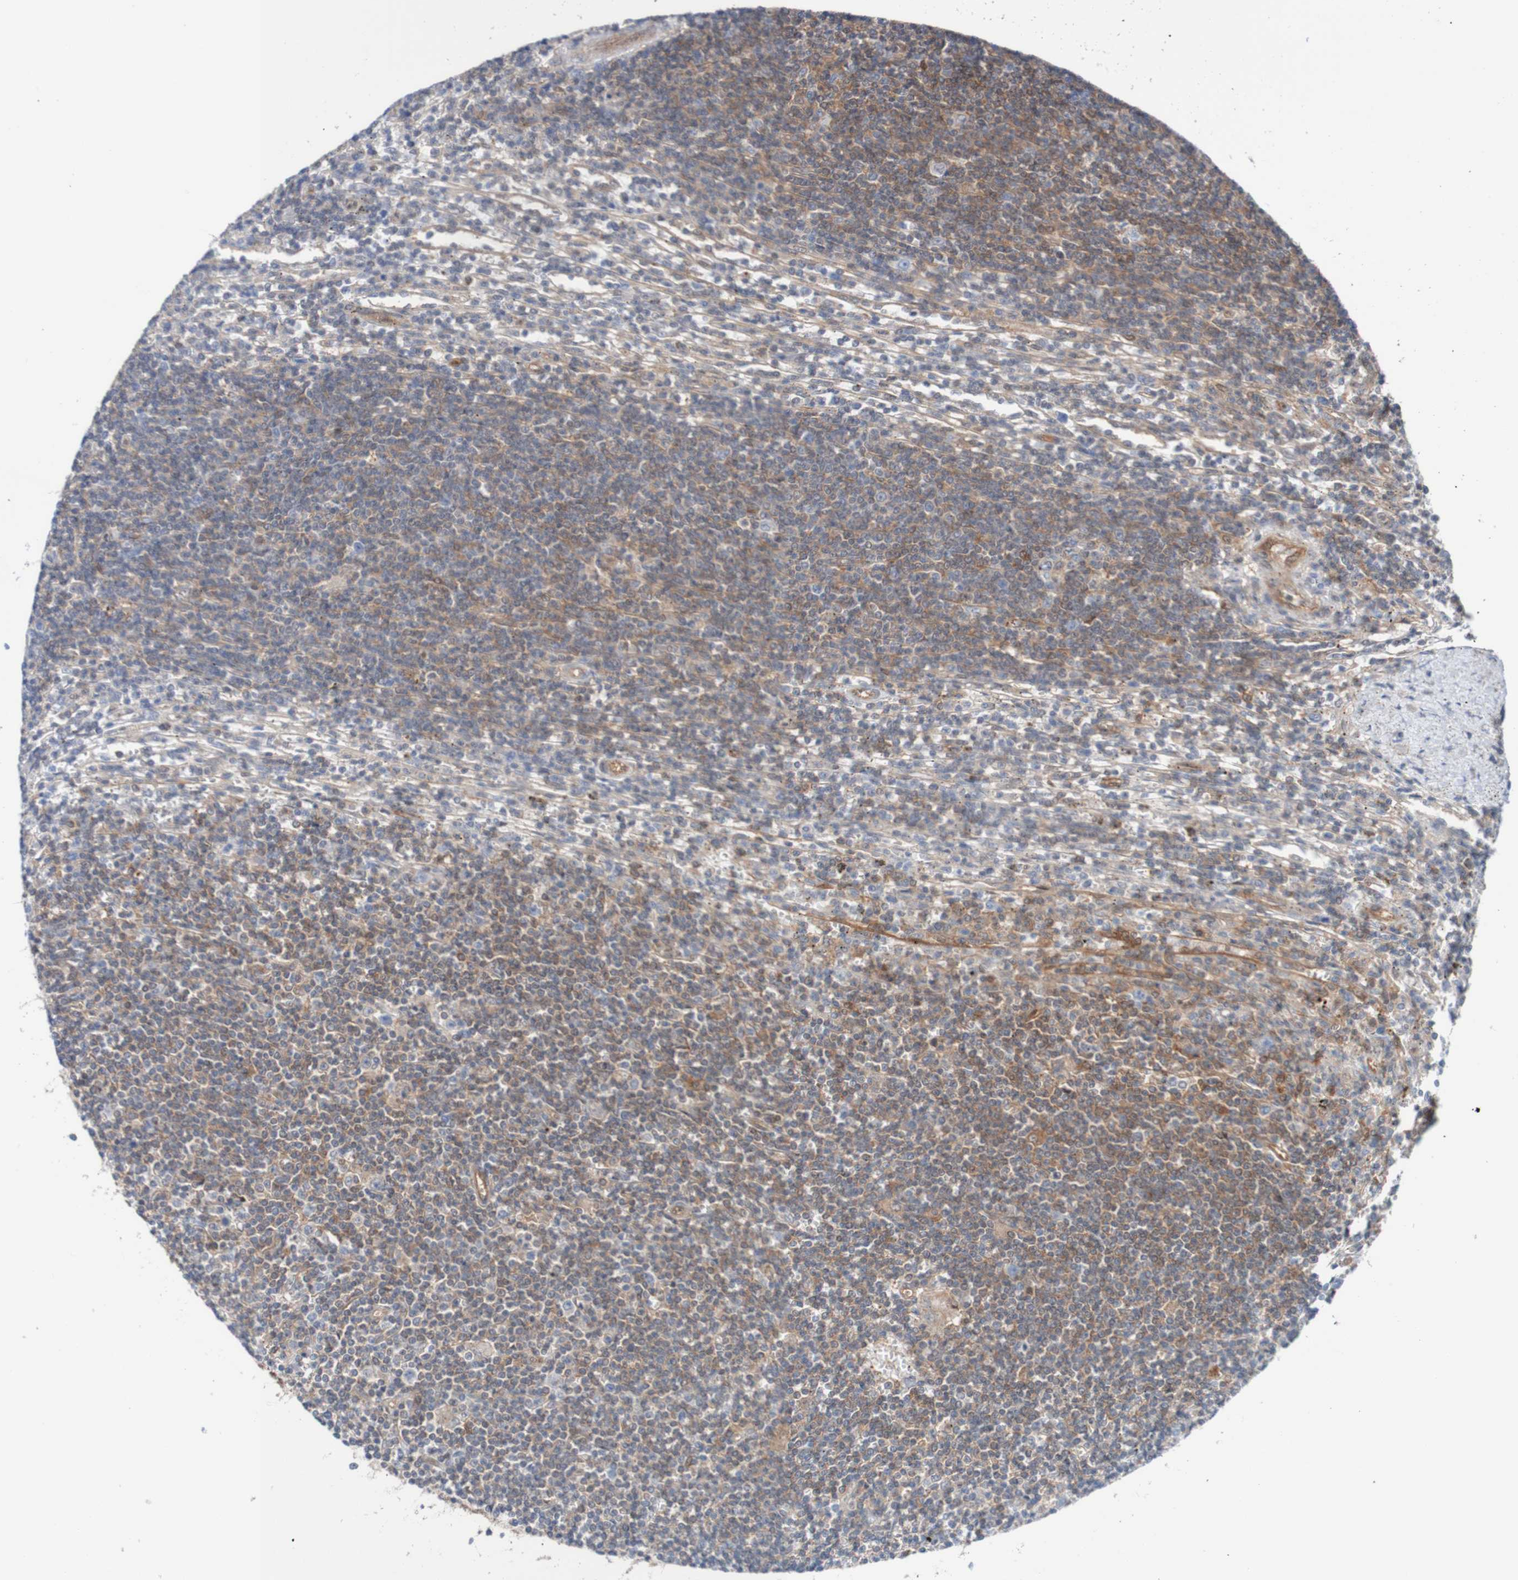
{"staining": {"intensity": "negative", "quantity": "none", "location": "none"}, "tissue": "lymphoma", "cell_type": "Tumor cells", "image_type": "cancer", "snomed": [{"axis": "morphology", "description": "Malignant lymphoma, non-Hodgkin's type, Low grade"}, {"axis": "topography", "description": "Spleen"}], "caption": "Lymphoma was stained to show a protein in brown. There is no significant staining in tumor cells.", "gene": "RIGI", "patient": {"sex": "male", "age": 76}}